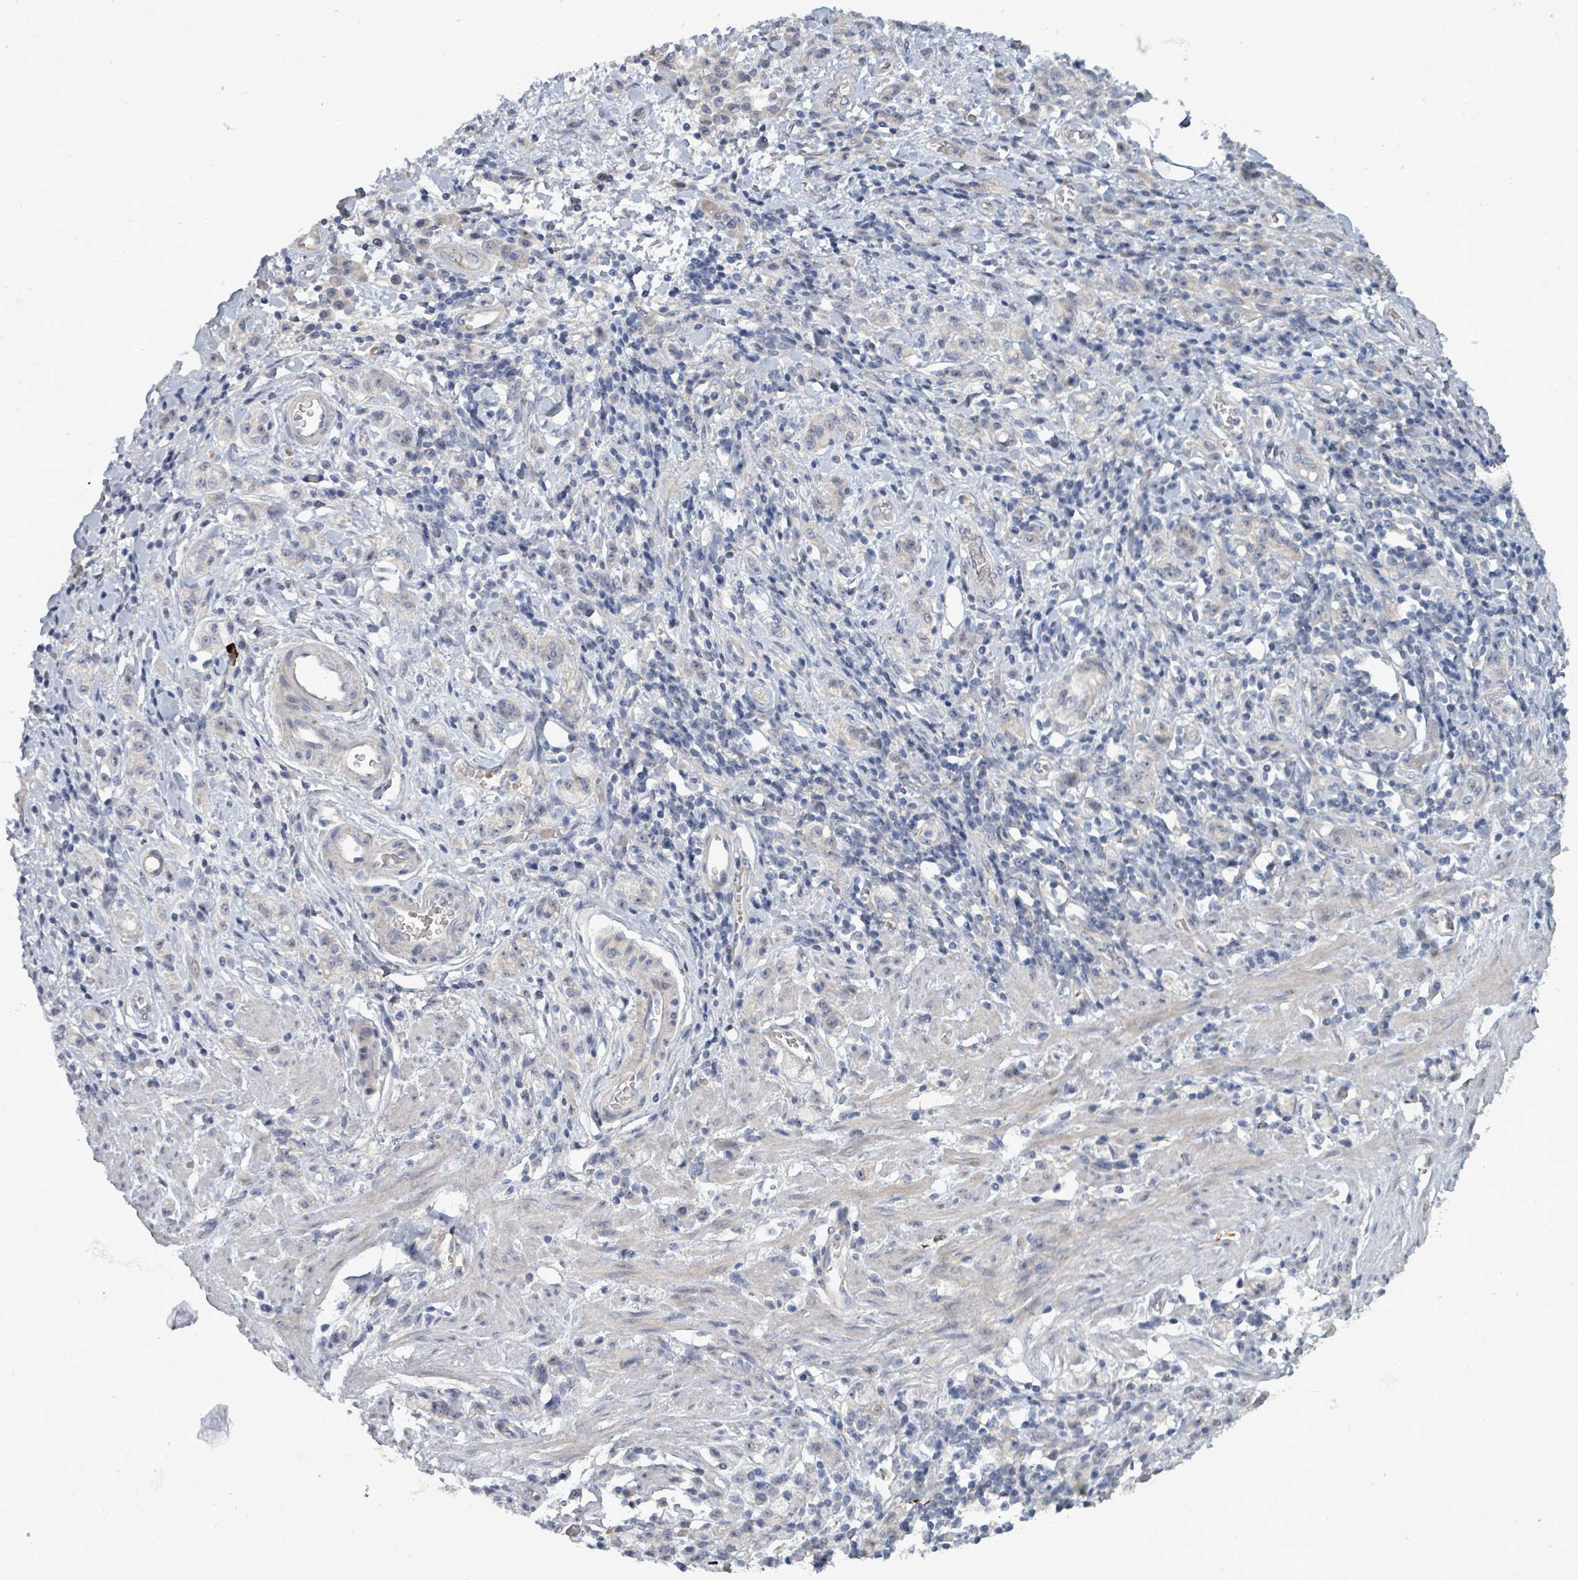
{"staining": {"intensity": "negative", "quantity": "none", "location": "none"}, "tissue": "stomach cancer", "cell_type": "Tumor cells", "image_type": "cancer", "snomed": [{"axis": "morphology", "description": "Adenocarcinoma, NOS"}, {"axis": "topography", "description": "Stomach"}], "caption": "DAB immunohistochemical staining of human stomach cancer reveals no significant expression in tumor cells.", "gene": "TRDMT1", "patient": {"sex": "male", "age": 77}}